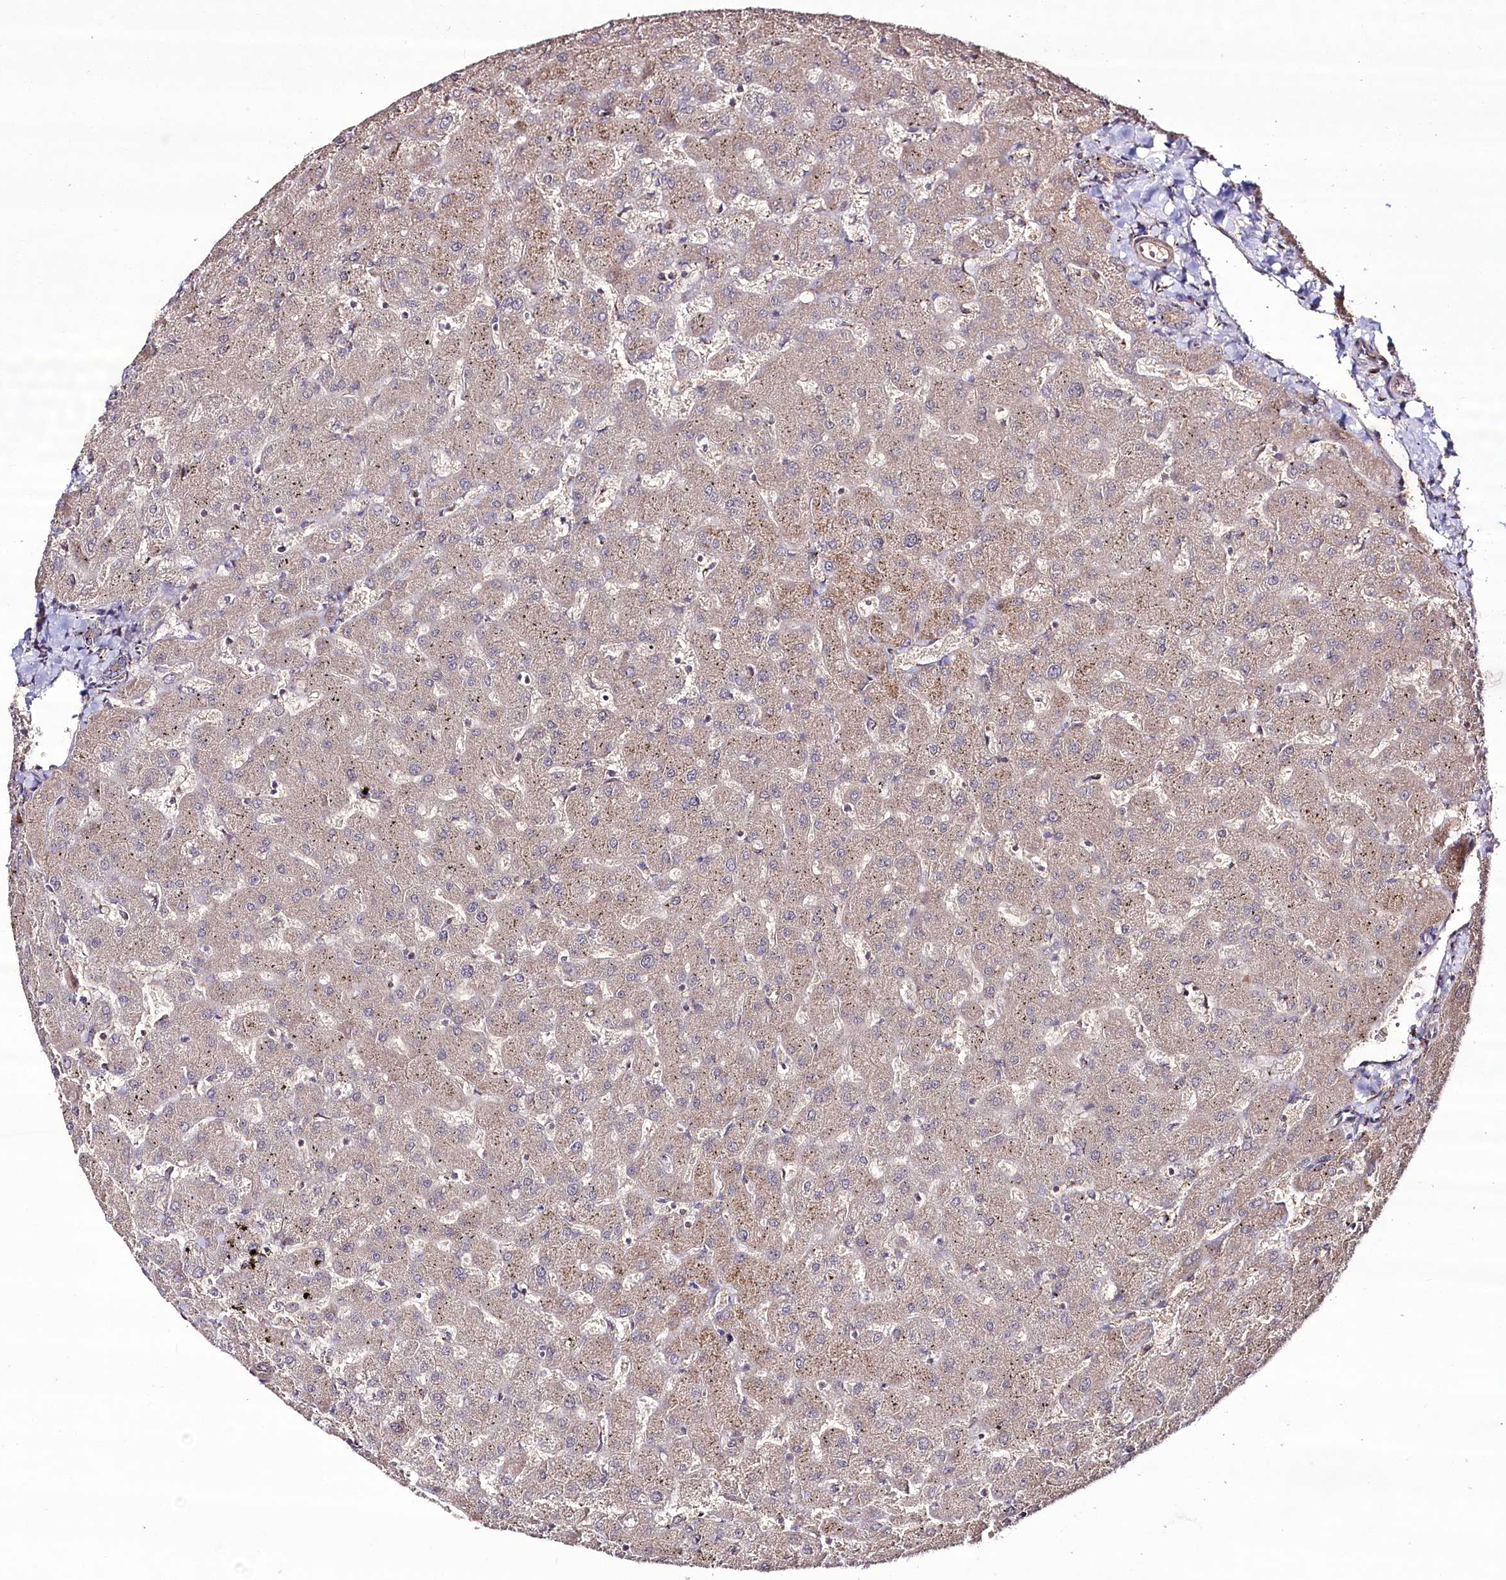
{"staining": {"intensity": "weak", "quantity": ">75%", "location": "cytoplasmic/membranous"}, "tissue": "liver", "cell_type": "Cholangiocytes", "image_type": "normal", "snomed": [{"axis": "morphology", "description": "Normal tissue, NOS"}, {"axis": "topography", "description": "Liver"}], "caption": "Immunohistochemical staining of benign liver exhibits weak cytoplasmic/membranous protein positivity in about >75% of cholangiocytes.", "gene": "REXO2", "patient": {"sex": "female", "age": 63}}